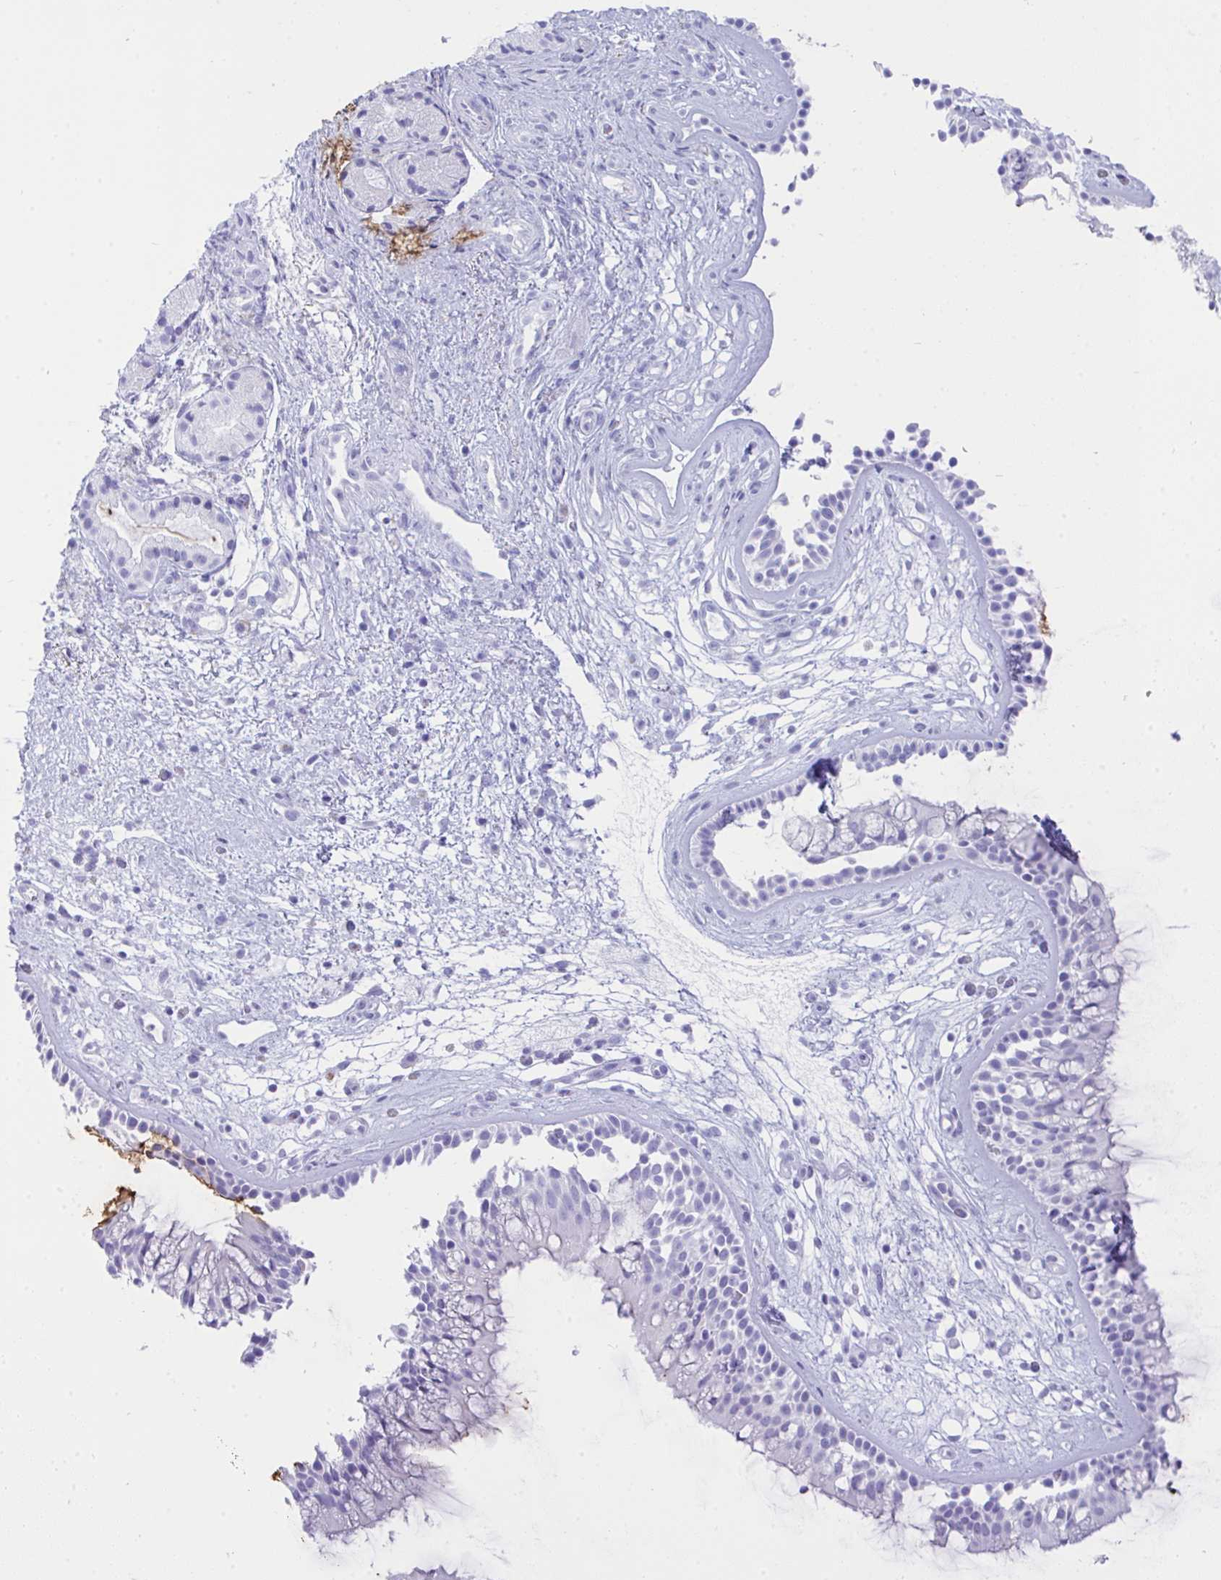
{"staining": {"intensity": "negative", "quantity": "none", "location": "none"}, "tissue": "nasopharynx", "cell_type": "Respiratory epithelial cells", "image_type": "normal", "snomed": [{"axis": "morphology", "description": "Normal tissue, NOS"}, {"axis": "topography", "description": "Nasopharynx"}], "caption": "An immunohistochemistry (IHC) photomicrograph of benign nasopharynx is shown. There is no staining in respiratory epithelial cells of nasopharynx. (DAB (3,3'-diaminobenzidine) immunohistochemistry (IHC) visualized using brightfield microscopy, high magnification).", "gene": "AKR1D1", "patient": {"sex": "female", "age": 70}}